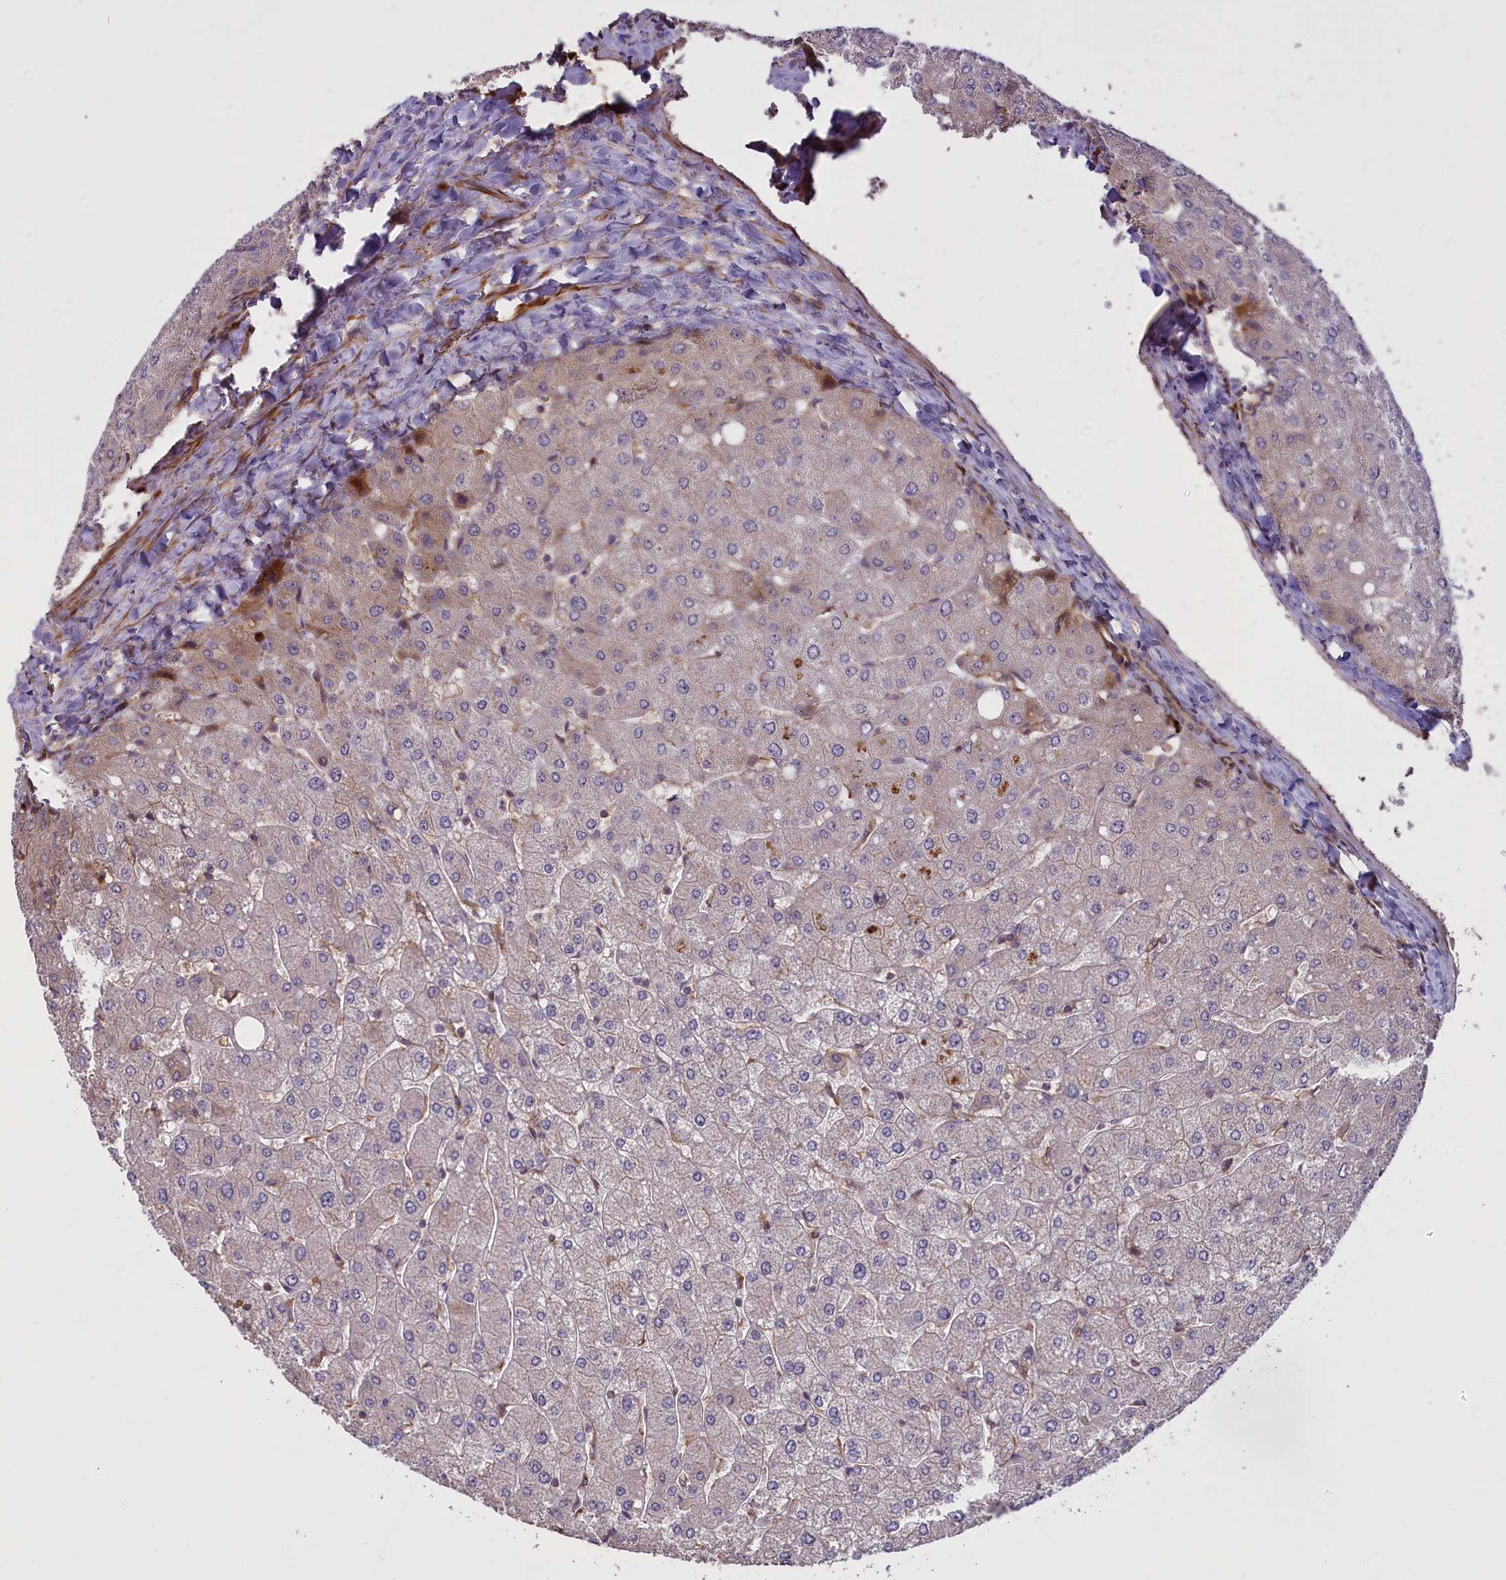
{"staining": {"intensity": "negative", "quantity": "none", "location": "none"}, "tissue": "liver", "cell_type": "Cholangiocytes", "image_type": "normal", "snomed": [{"axis": "morphology", "description": "Normal tissue, NOS"}, {"axis": "topography", "description": "Liver"}], "caption": "An IHC image of unremarkable liver is shown. There is no staining in cholangiocytes of liver.", "gene": "ENHO", "patient": {"sex": "male", "age": 55}}